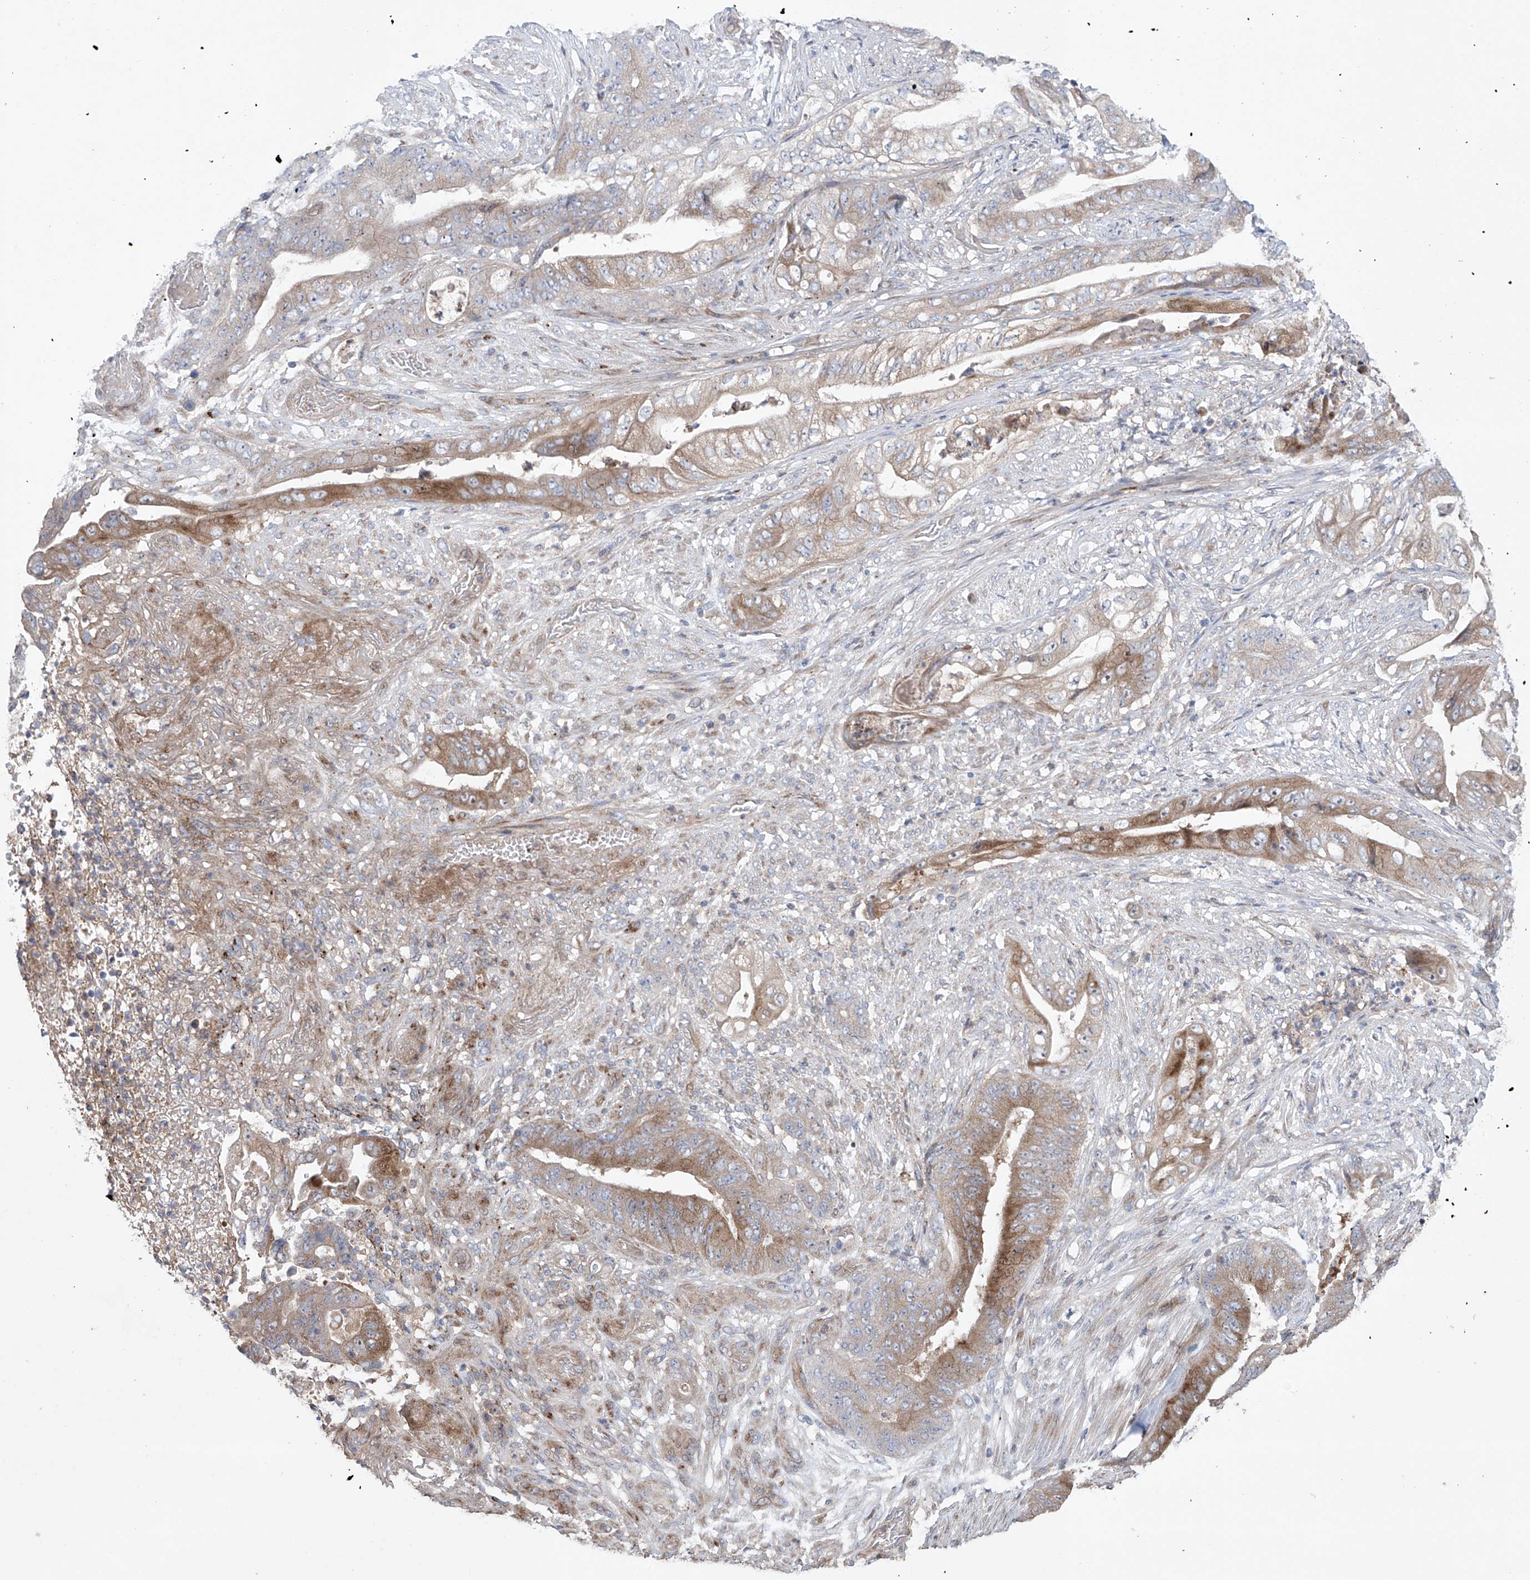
{"staining": {"intensity": "moderate", "quantity": "25%-75%", "location": "cytoplasmic/membranous"}, "tissue": "stomach cancer", "cell_type": "Tumor cells", "image_type": "cancer", "snomed": [{"axis": "morphology", "description": "Adenocarcinoma, NOS"}, {"axis": "topography", "description": "Stomach"}], "caption": "Protein positivity by IHC displays moderate cytoplasmic/membranous staining in about 25%-75% of tumor cells in stomach cancer (adenocarcinoma).", "gene": "KLC4", "patient": {"sex": "female", "age": 73}}